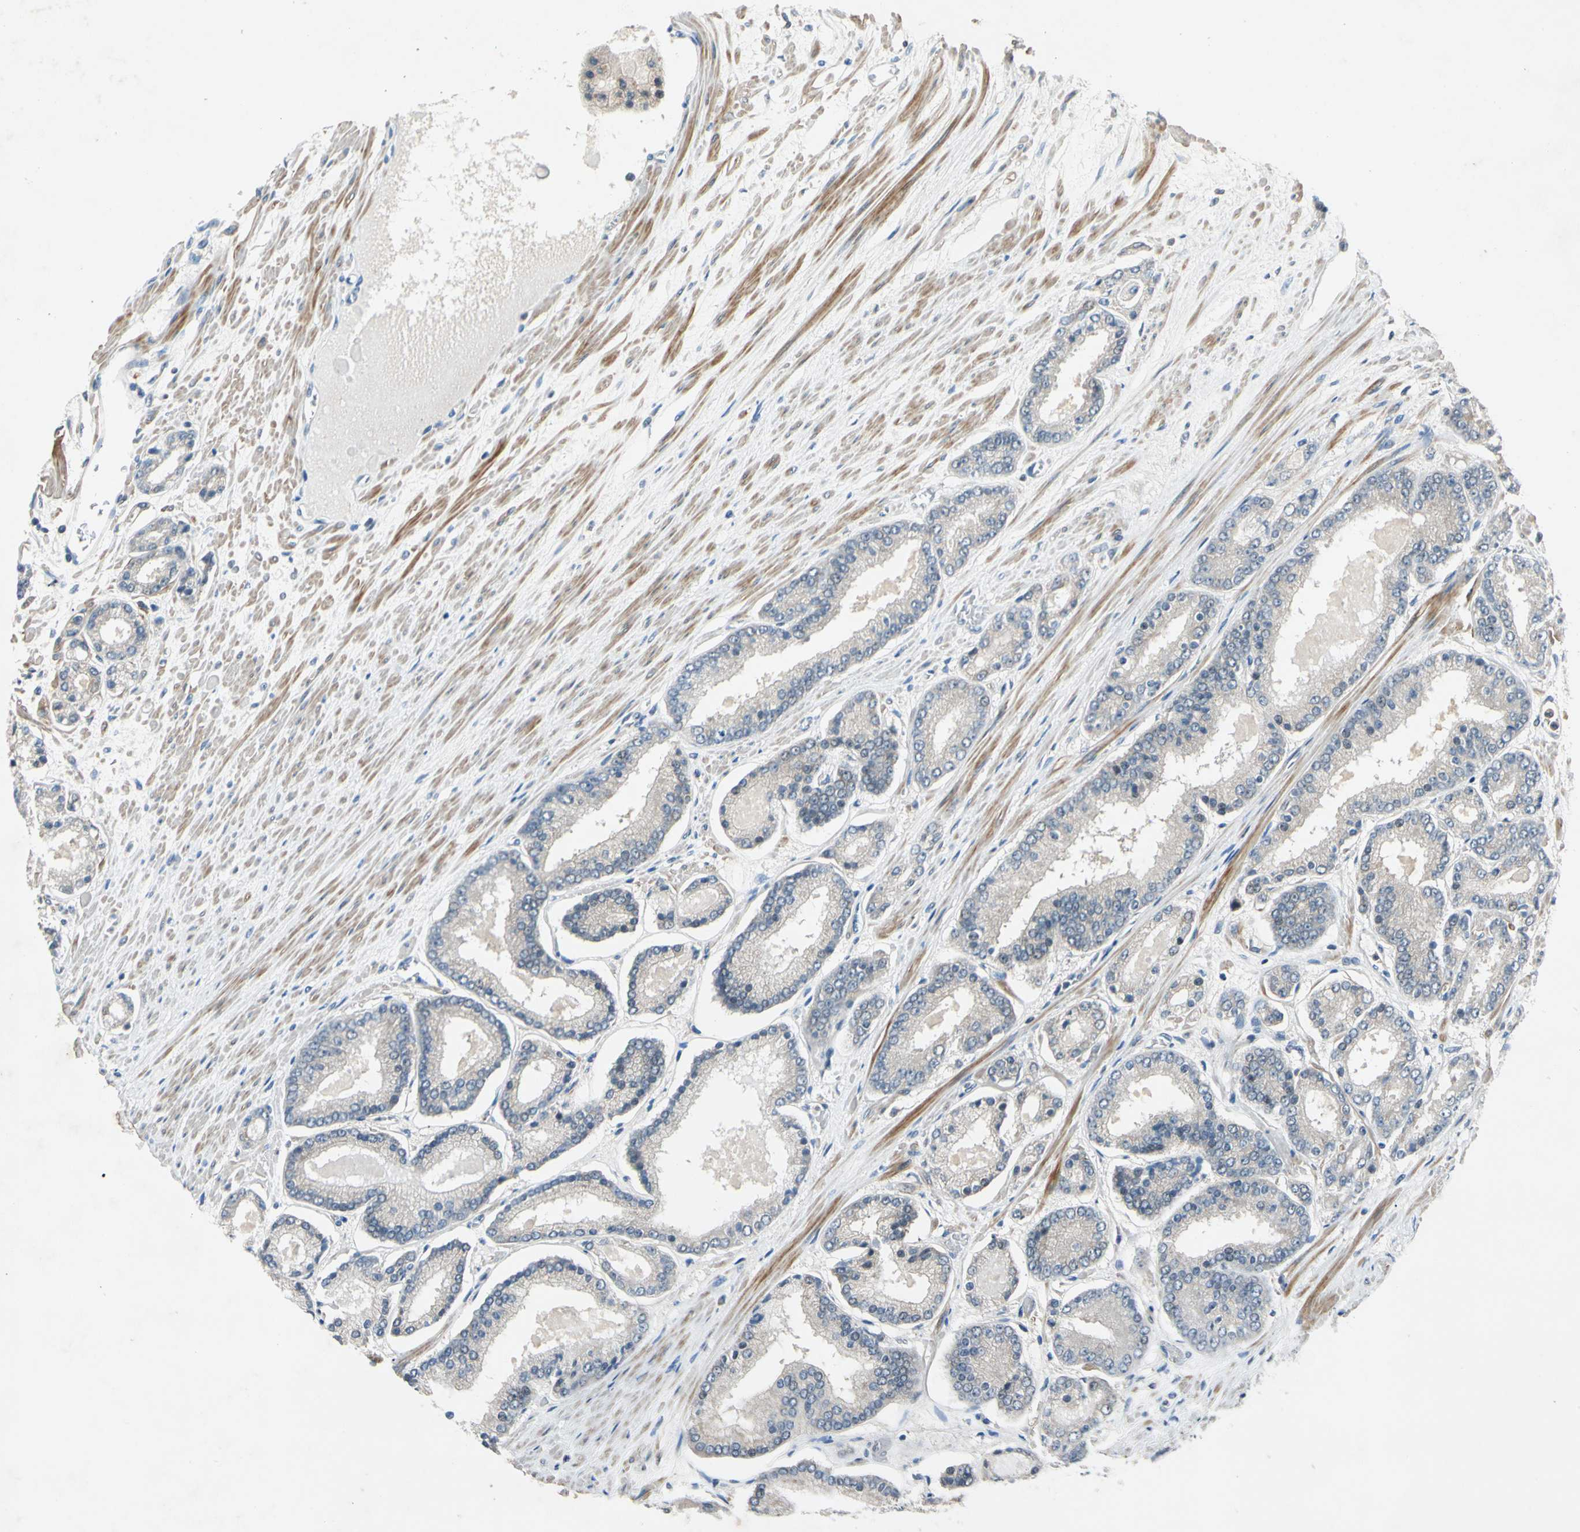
{"staining": {"intensity": "weak", "quantity": "25%-75%", "location": "cytoplasmic/membranous"}, "tissue": "prostate cancer", "cell_type": "Tumor cells", "image_type": "cancer", "snomed": [{"axis": "morphology", "description": "Adenocarcinoma, Low grade"}, {"axis": "topography", "description": "Prostate"}], "caption": "Weak cytoplasmic/membranous protein expression is present in approximately 25%-75% of tumor cells in low-grade adenocarcinoma (prostate).", "gene": "WIPI1", "patient": {"sex": "male", "age": 59}}